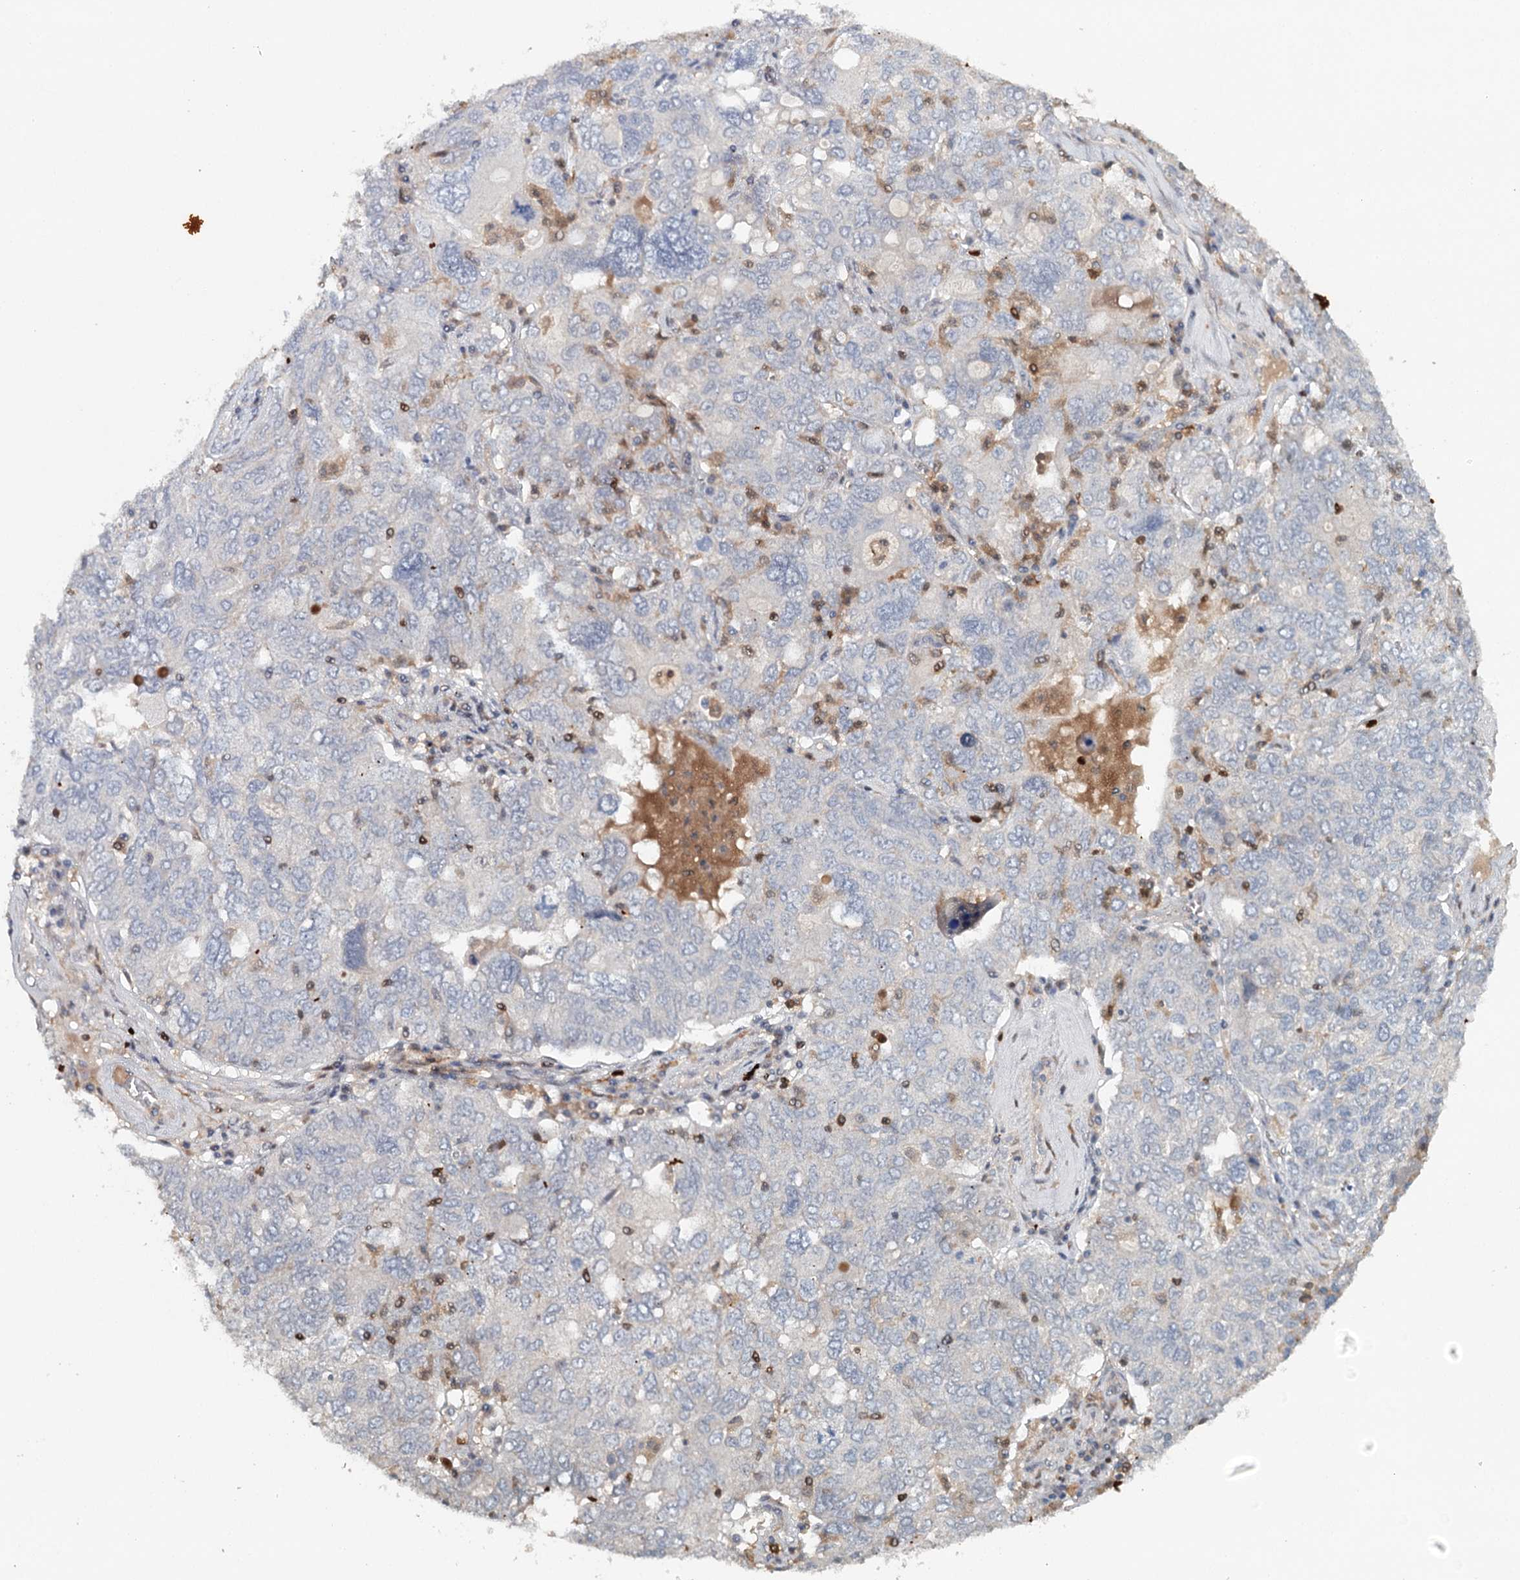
{"staining": {"intensity": "negative", "quantity": "none", "location": "none"}, "tissue": "ovarian cancer", "cell_type": "Tumor cells", "image_type": "cancer", "snomed": [{"axis": "morphology", "description": "Carcinoma, endometroid"}, {"axis": "topography", "description": "Ovary"}], "caption": "Immunohistochemical staining of human ovarian cancer displays no significant positivity in tumor cells. The staining was performed using DAB (3,3'-diaminobenzidine) to visualize the protein expression in brown, while the nuclei were stained in blue with hematoxylin (Magnification: 20x).", "gene": "SLC41A2", "patient": {"sex": "female", "age": 62}}